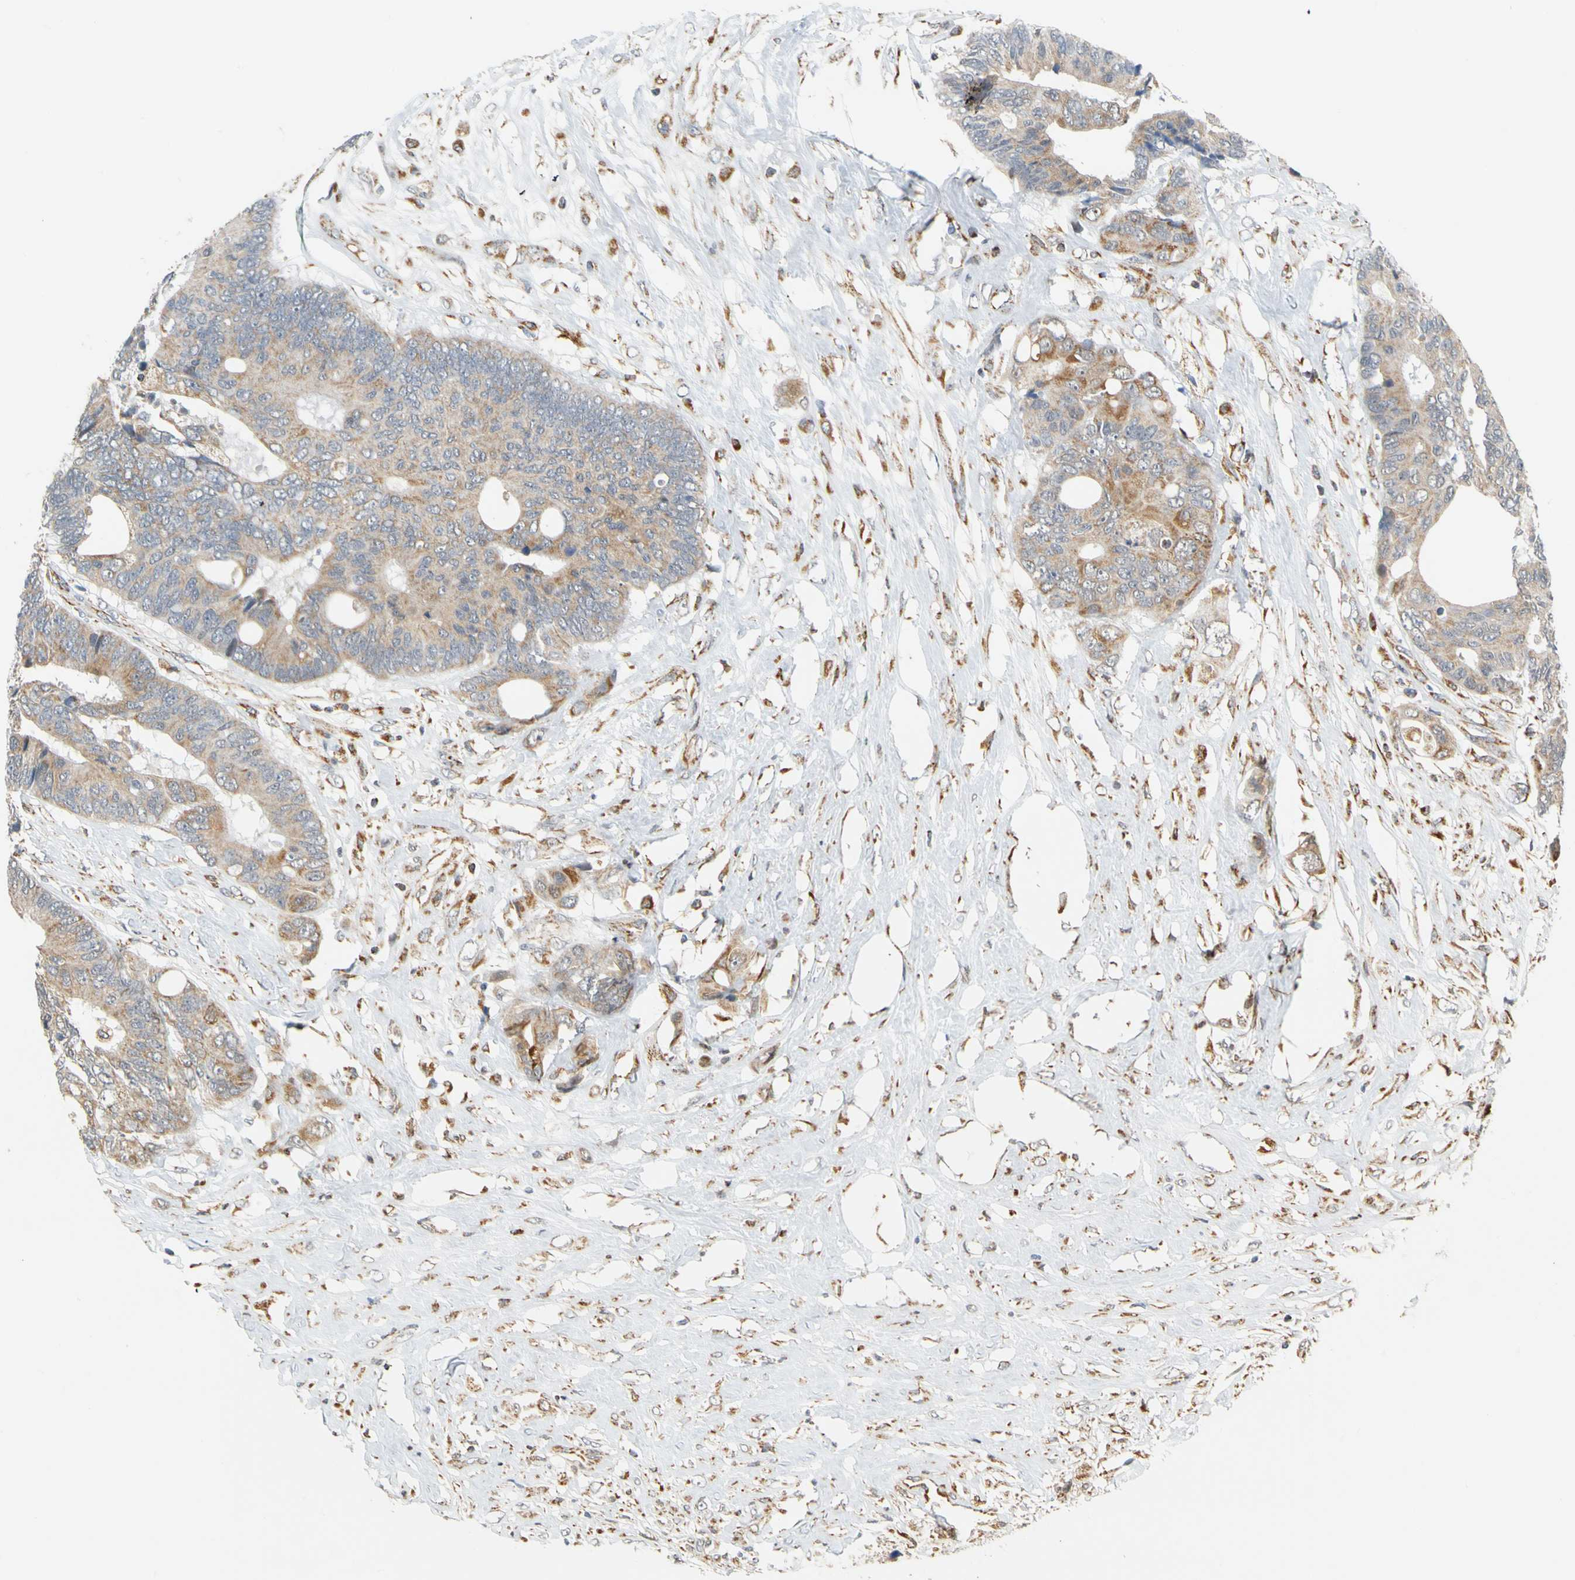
{"staining": {"intensity": "moderate", "quantity": "25%-75%", "location": "cytoplasmic/membranous"}, "tissue": "colorectal cancer", "cell_type": "Tumor cells", "image_type": "cancer", "snomed": [{"axis": "morphology", "description": "Adenocarcinoma, NOS"}, {"axis": "topography", "description": "Rectum"}], "caption": "A high-resolution histopathology image shows IHC staining of colorectal cancer (adenocarcinoma), which demonstrates moderate cytoplasmic/membranous staining in about 25%-75% of tumor cells. The staining was performed using DAB to visualize the protein expression in brown, while the nuclei were stained in blue with hematoxylin (Magnification: 20x).", "gene": "SFXN3", "patient": {"sex": "male", "age": 55}}